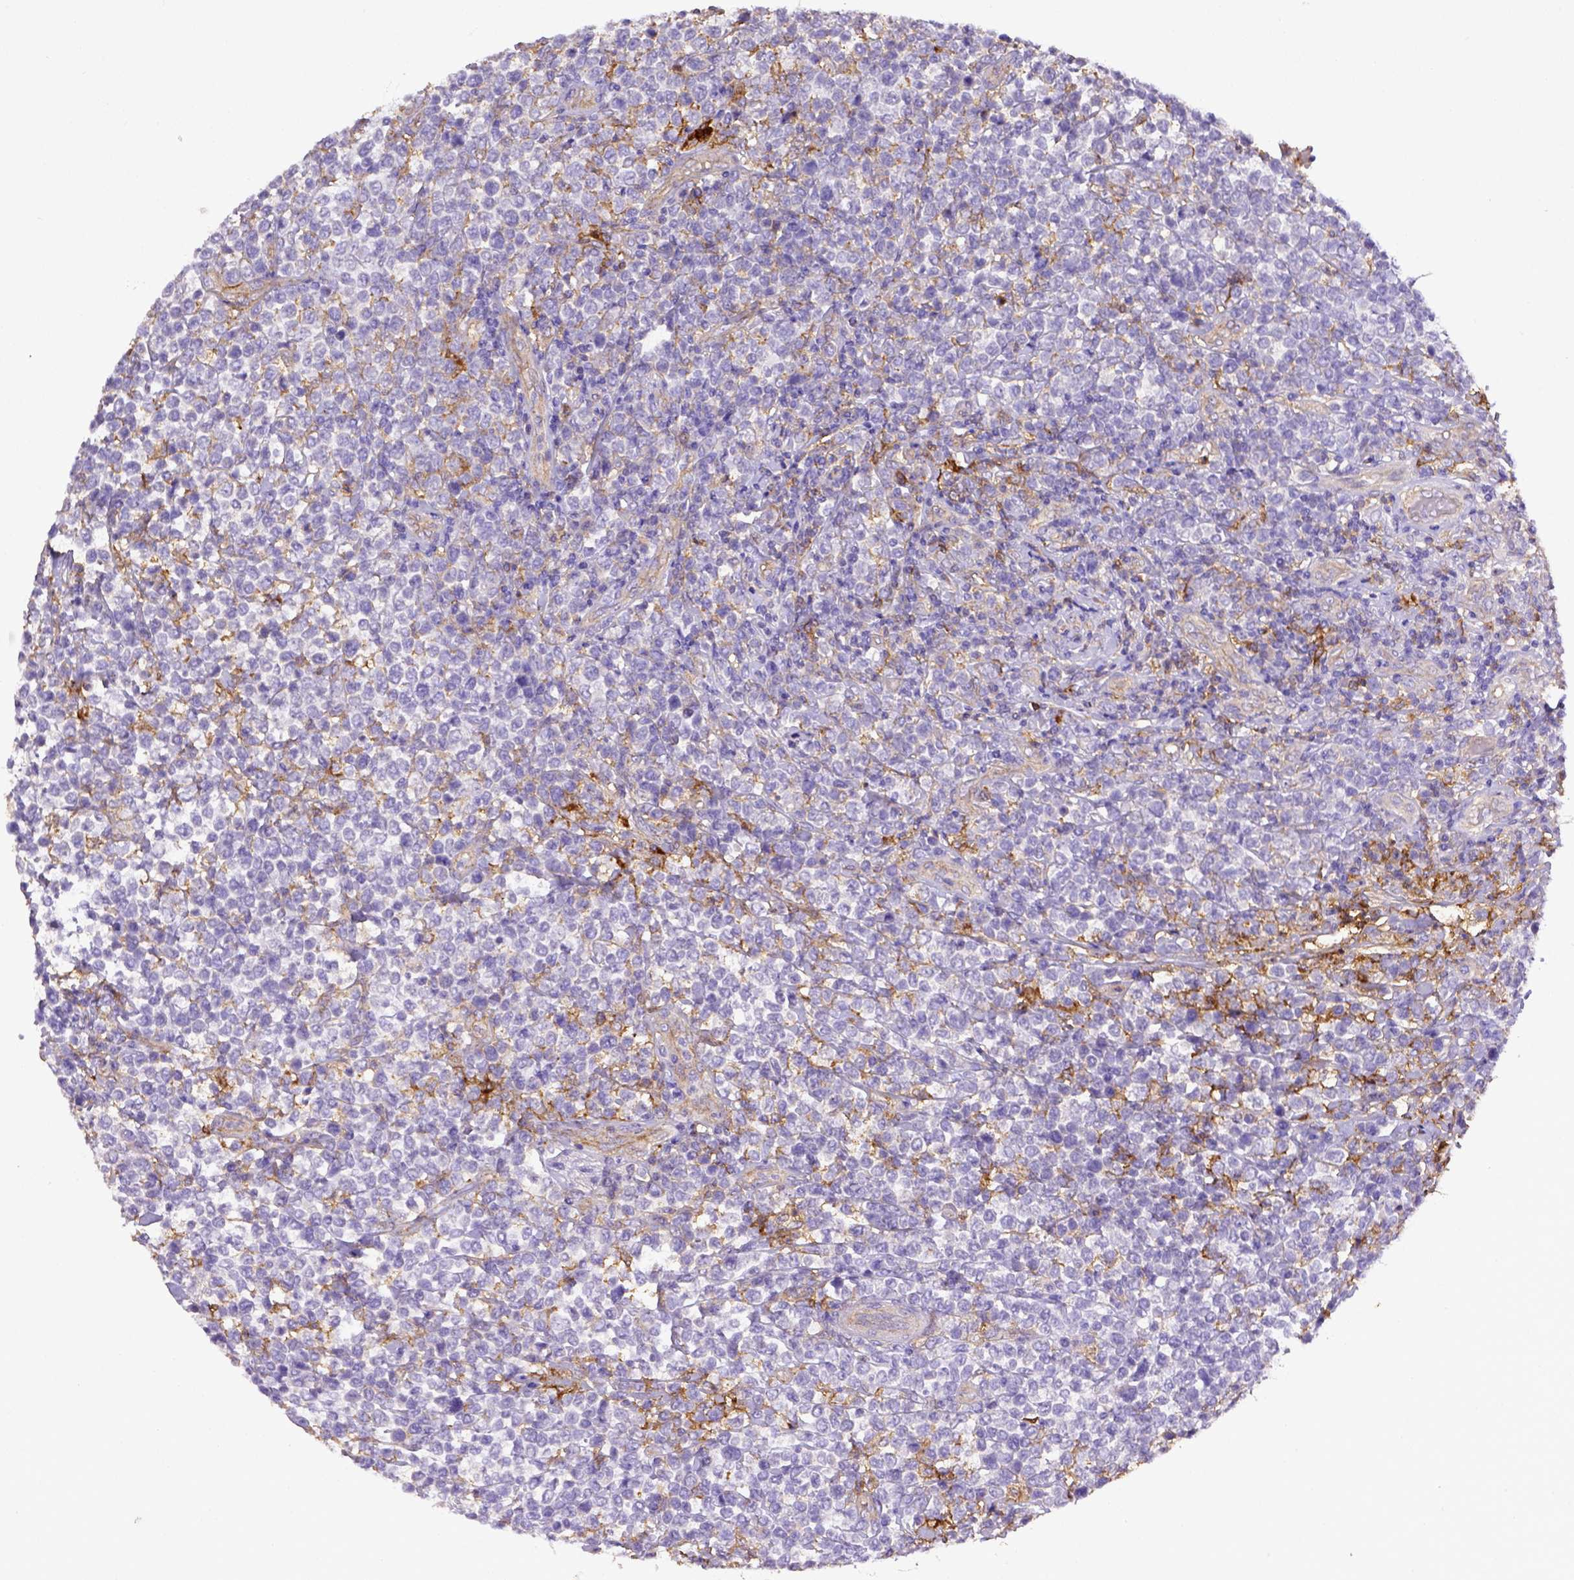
{"staining": {"intensity": "negative", "quantity": "none", "location": "none"}, "tissue": "lymphoma", "cell_type": "Tumor cells", "image_type": "cancer", "snomed": [{"axis": "morphology", "description": "Malignant lymphoma, non-Hodgkin's type, High grade"}, {"axis": "topography", "description": "Soft tissue"}], "caption": "A micrograph of lymphoma stained for a protein exhibits no brown staining in tumor cells.", "gene": "CD40", "patient": {"sex": "female", "age": 56}}